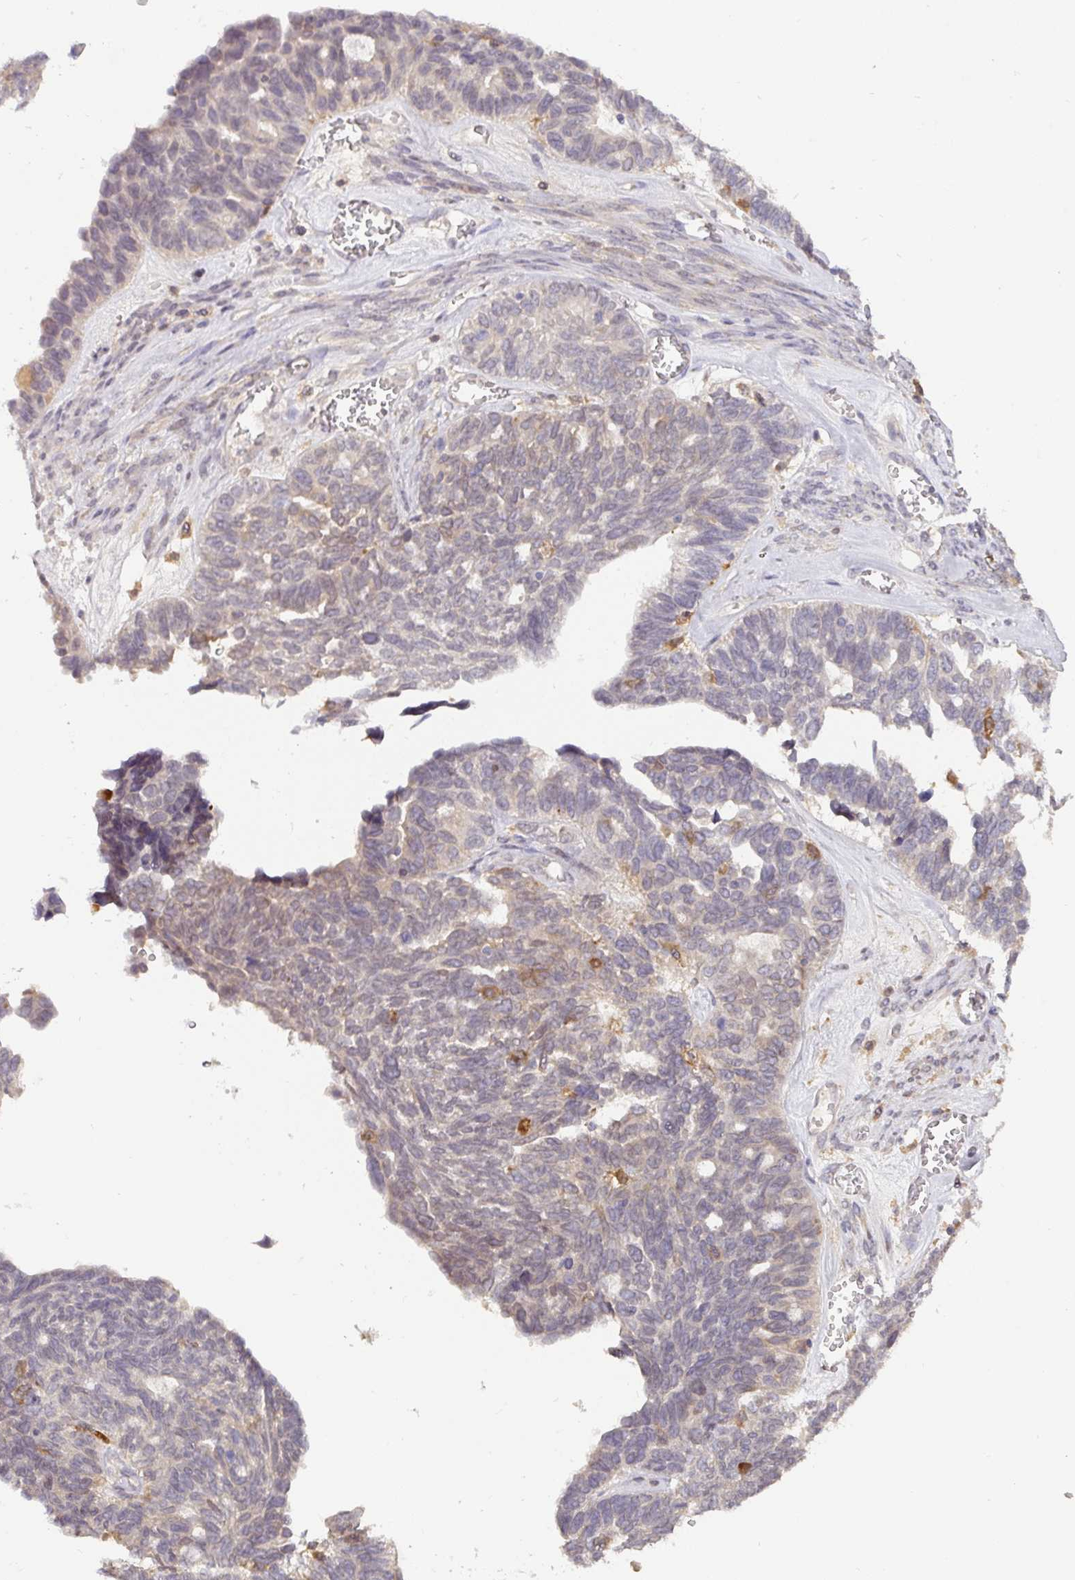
{"staining": {"intensity": "weak", "quantity": "<25%", "location": "cytoplasmic/membranous"}, "tissue": "ovarian cancer", "cell_type": "Tumor cells", "image_type": "cancer", "snomed": [{"axis": "morphology", "description": "Cystadenocarcinoma, serous, NOS"}, {"axis": "topography", "description": "Ovary"}], "caption": "The immunohistochemistry (IHC) photomicrograph has no significant staining in tumor cells of ovarian serous cystadenocarcinoma tissue. (Stains: DAB (3,3'-diaminobenzidine) immunohistochemistry (IHC) with hematoxylin counter stain, Microscopy: brightfield microscopy at high magnification).", "gene": "GCNT7", "patient": {"sex": "female", "age": 79}}